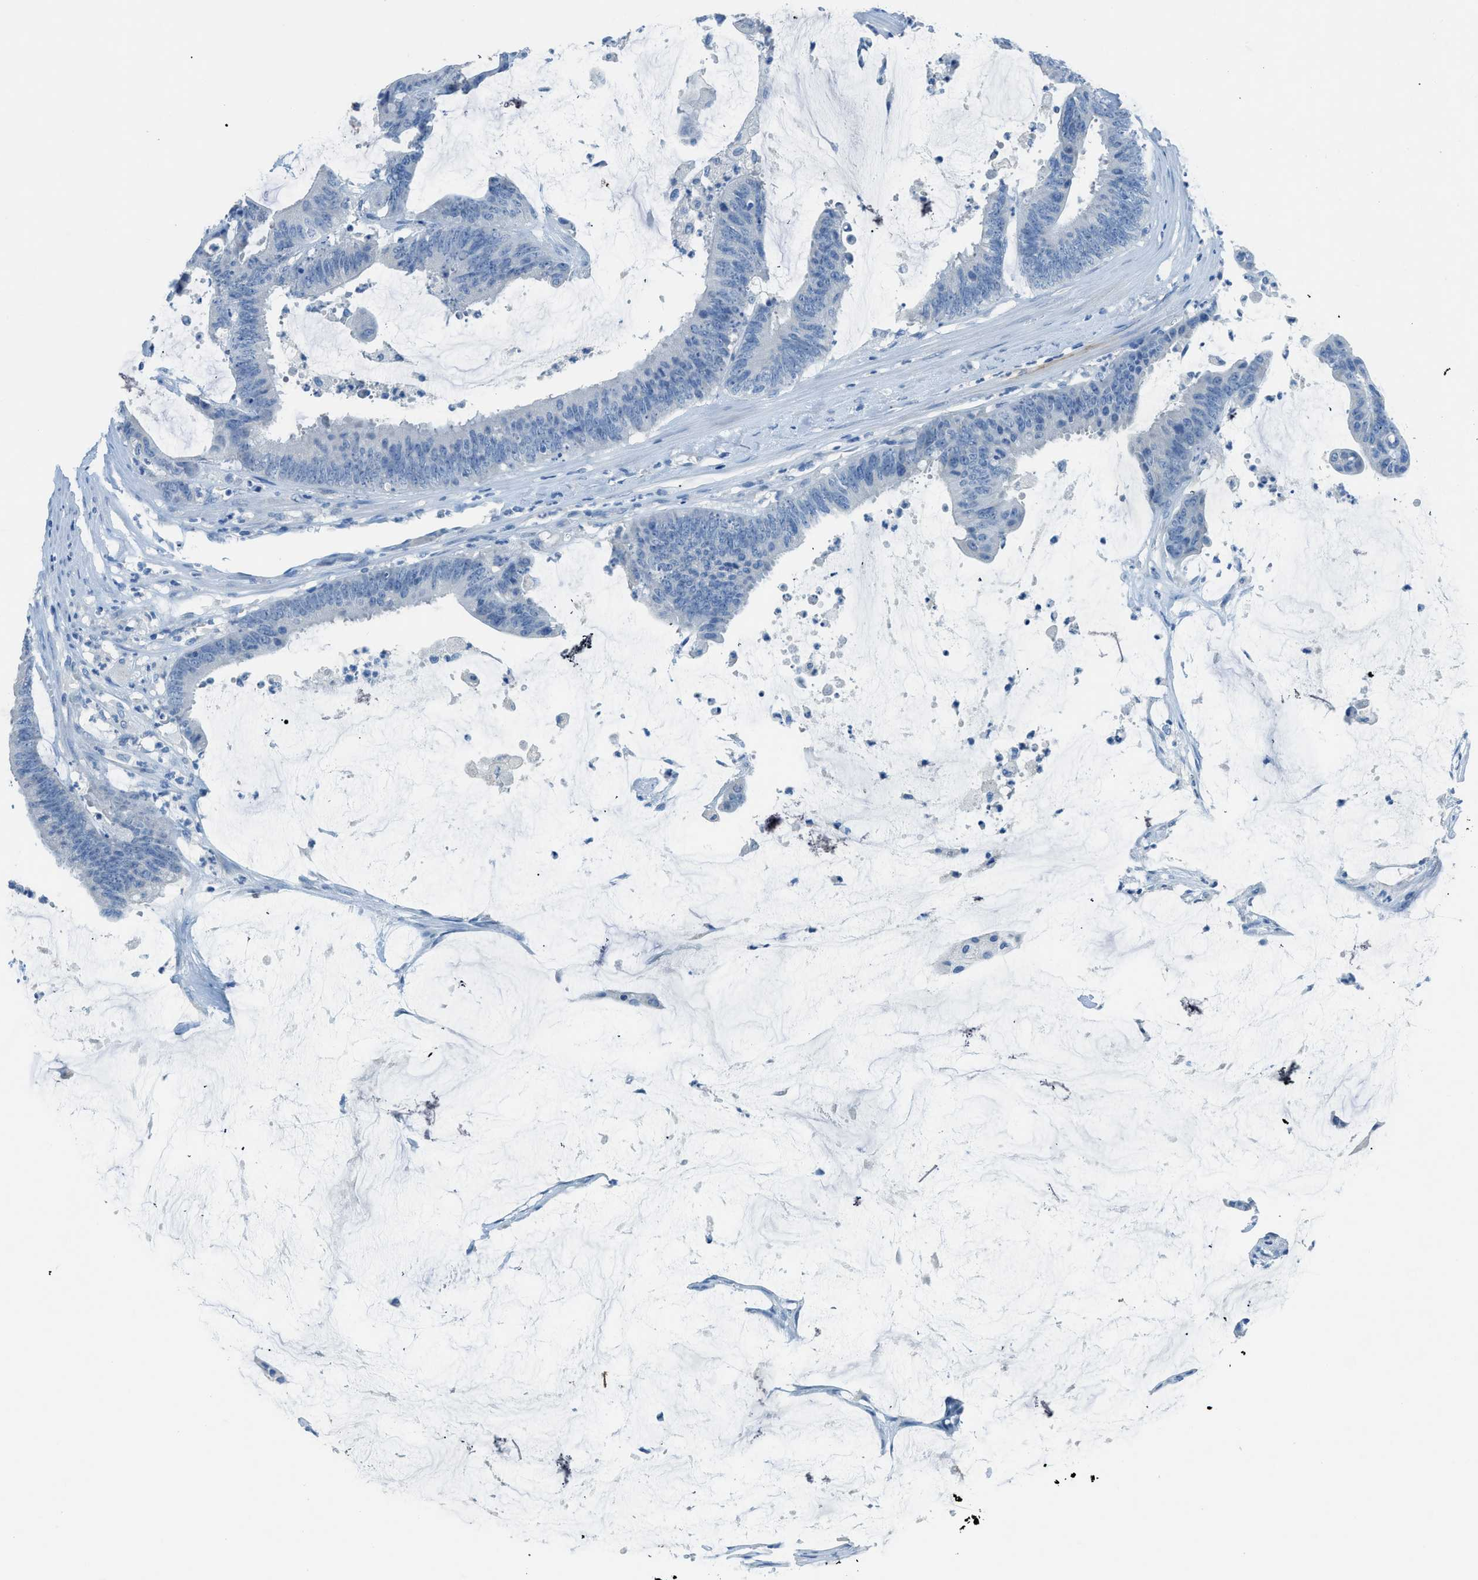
{"staining": {"intensity": "negative", "quantity": "none", "location": "none"}, "tissue": "colorectal cancer", "cell_type": "Tumor cells", "image_type": "cancer", "snomed": [{"axis": "morphology", "description": "Adenocarcinoma, NOS"}, {"axis": "topography", "description": "Rectum"}], "caption": "A histopathology image of adenocarcinoma (colorectal) stained for a protein displays no brown staining in tumor cells.", "gene": "ACAN", "patient": {"sex": "female", "age": 66}}